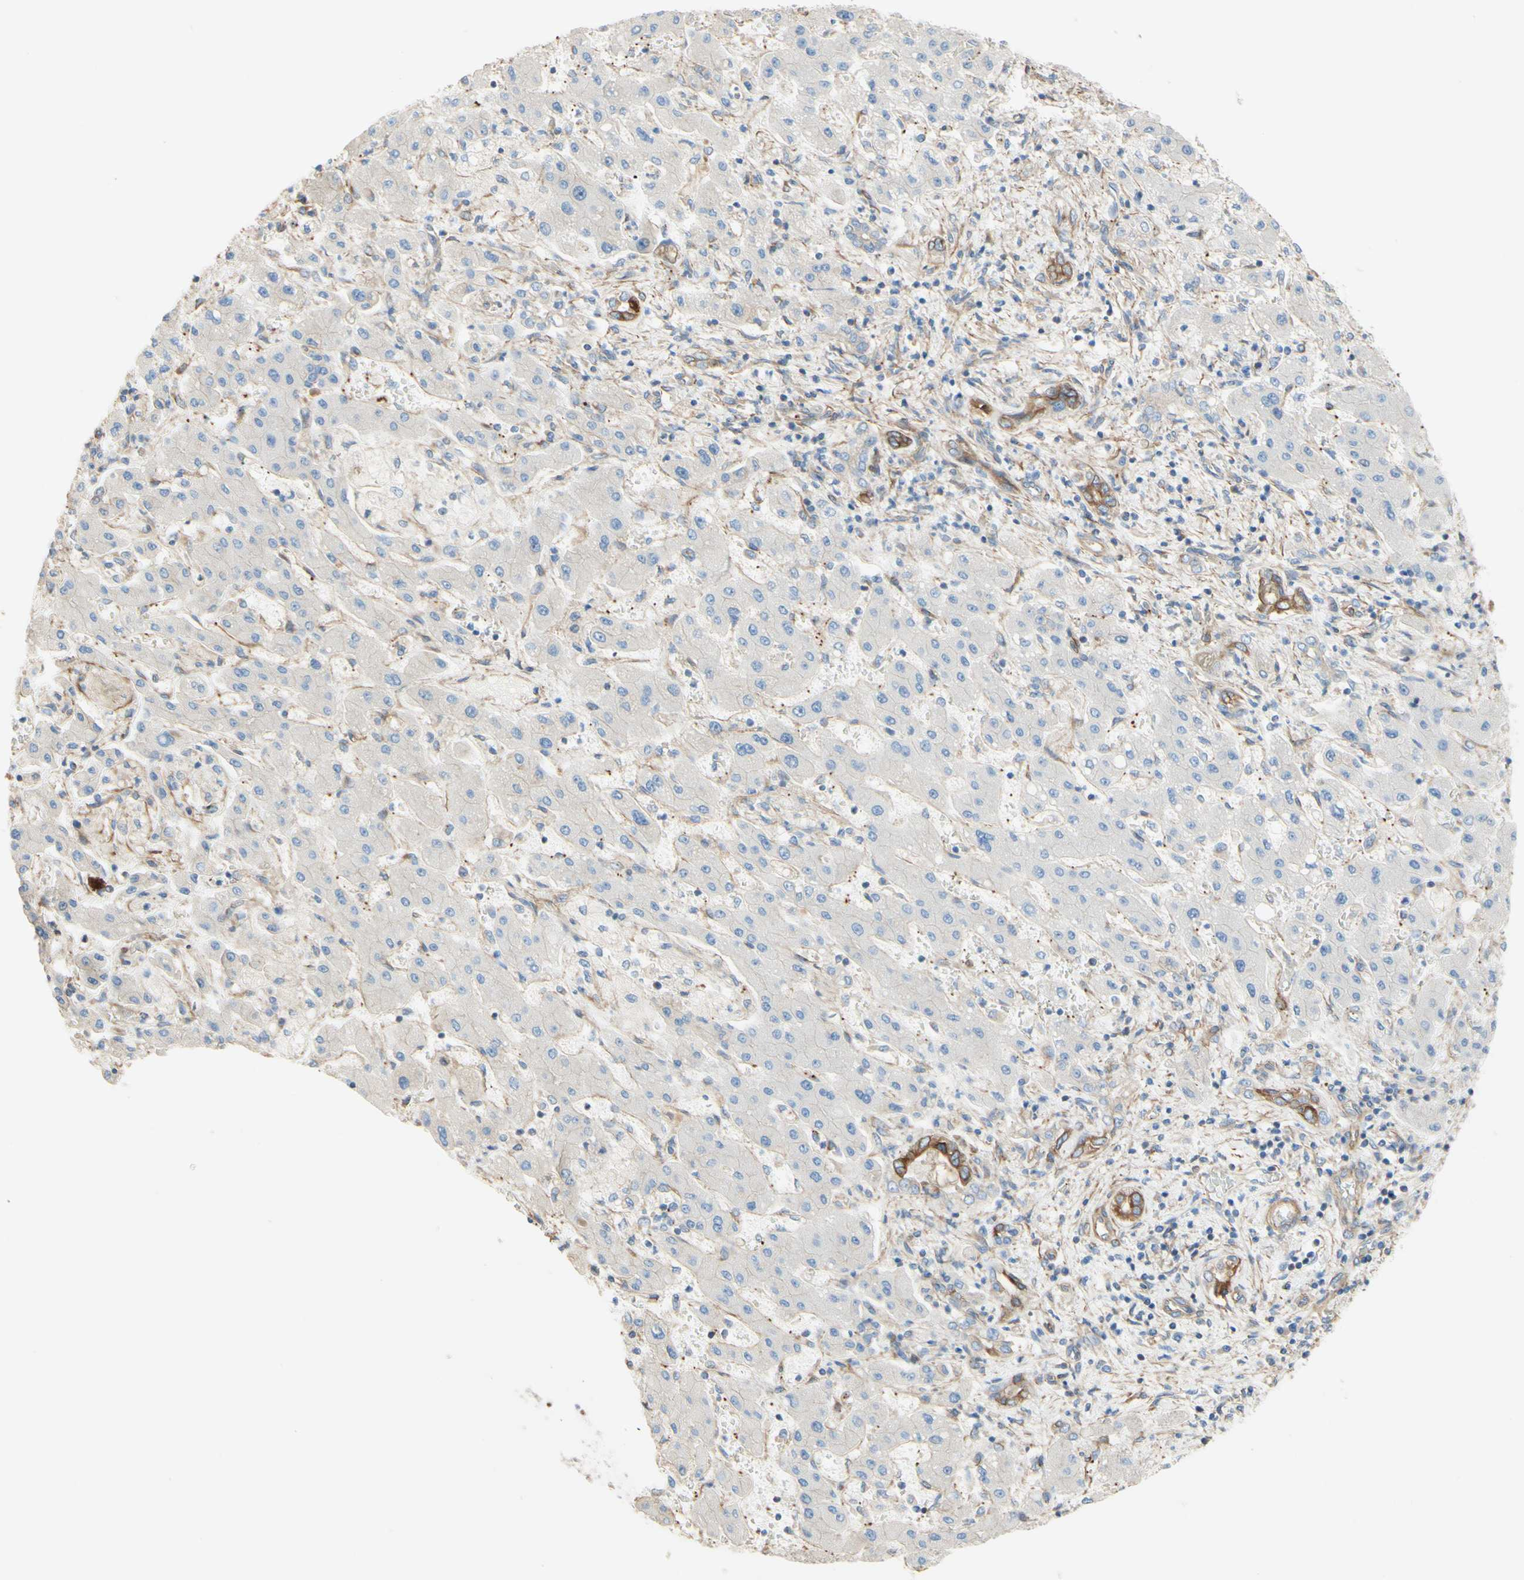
{"staining": {"intensity": "moderate", "quantity": ">75%", "location": "cytoplasmic/membranous"}, "tissue": "liver cancer", "cell_type": "Tumor cells", "image_type": "cancer", "snomed": [{"axis": "morphology", "description": "Cholangiocarcinoma"}, {"axis": "topography", "description": "Liver"}], "caption": "This photomicrograph reveals IHC staining of liver cancer (cholangiocarcinoma), with medium moderate cytoplasmic/membranous staining in approximately >75% of tumor cells.", "gene": "ENDOD1", "patient": {"sex": "male", "age": 50}}